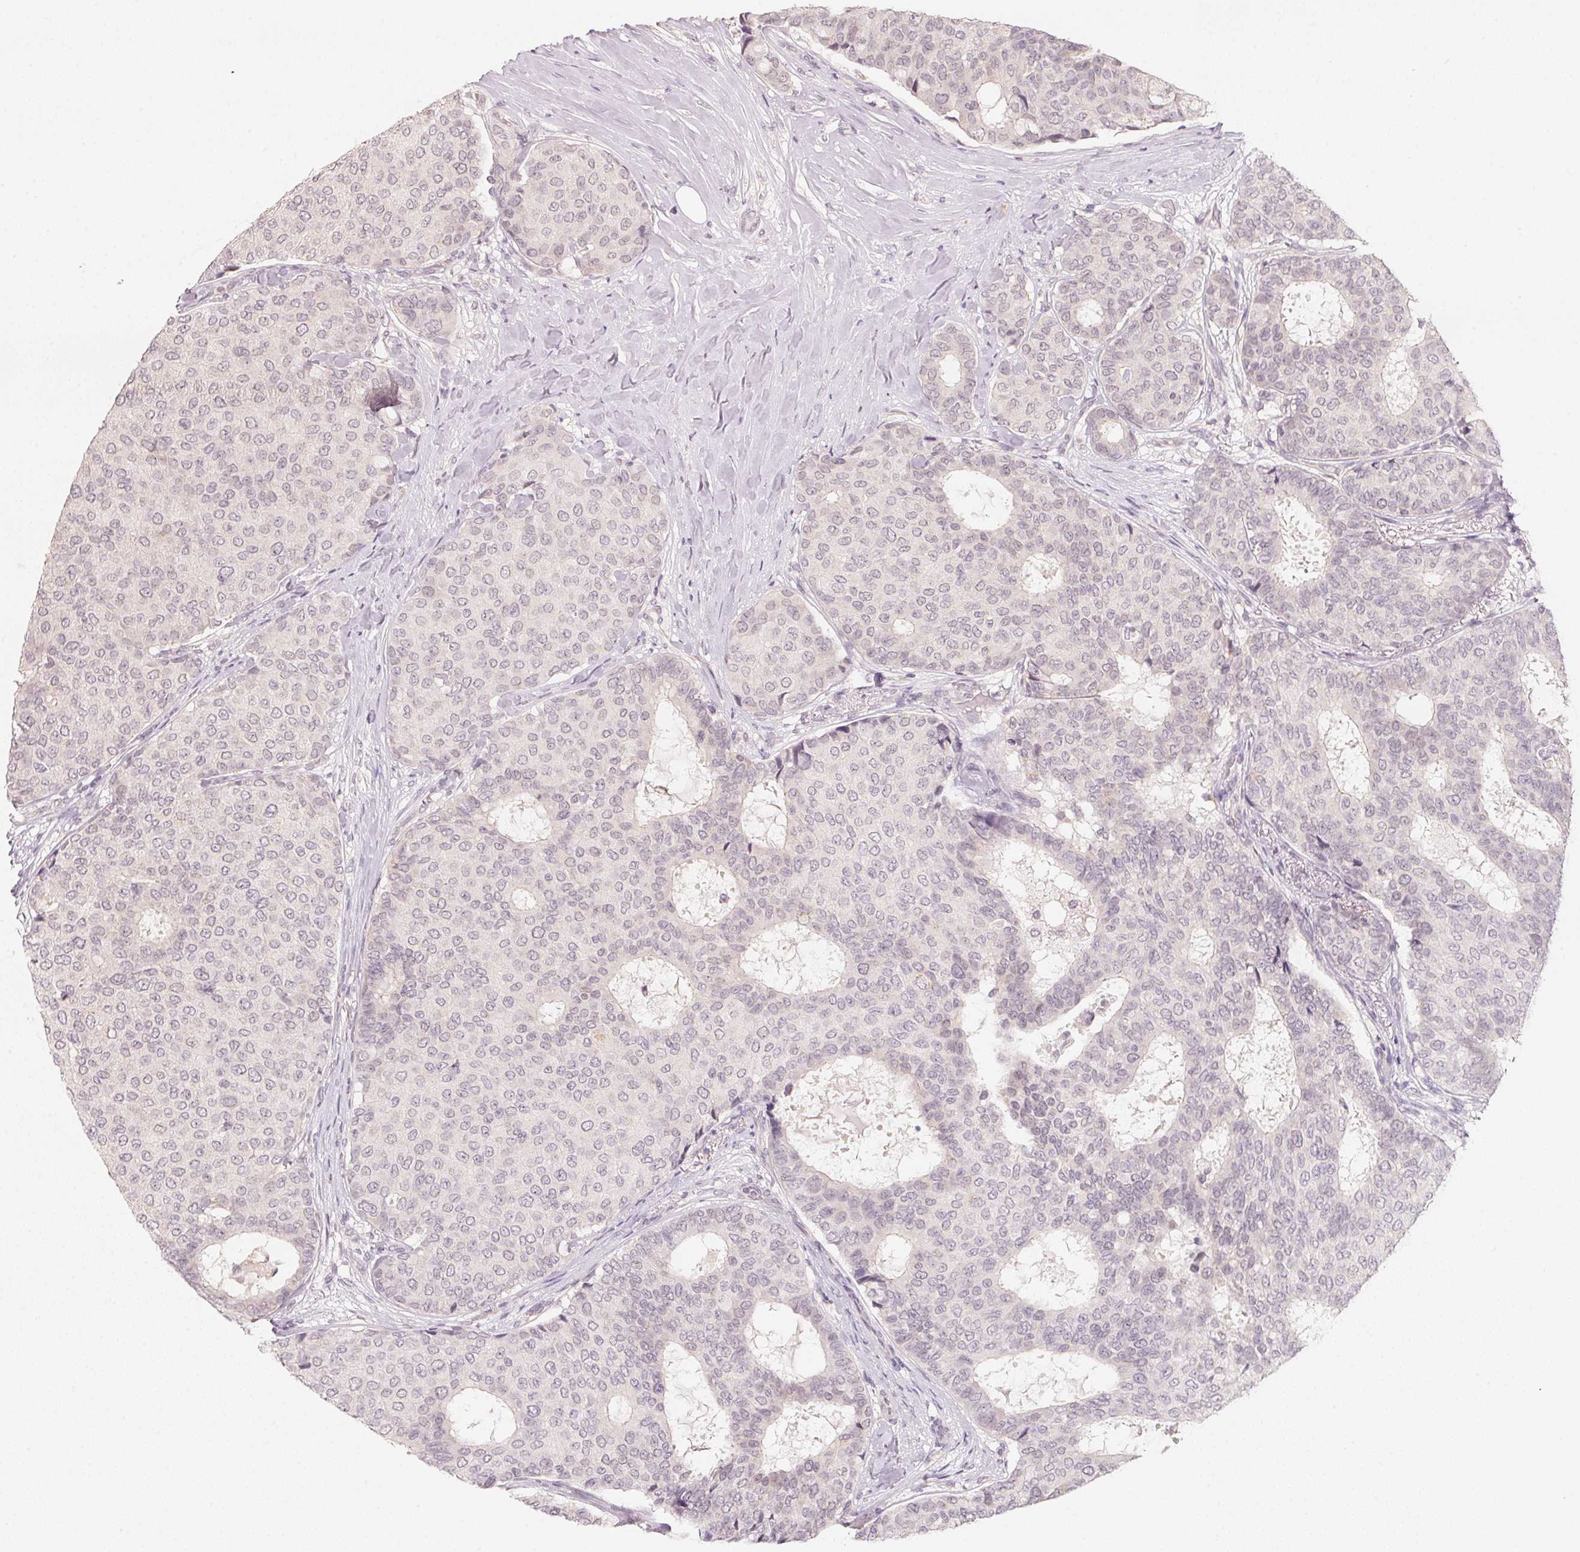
{"staining": {"intensity": "negative", "quantity": "none", "location": "none"}, "tissue": "breast cancer", "cell_type": "Tumor cells", "image_type": "cancer", "snomed": [{"axis": "morphology", "description": "Duct carcinoma"}, {"axis": "topography", "description": "Breast"}], "caption": "Breast cancer was stained to show a protein in brown. There is no significant expression in tumor cells.", "gene": "ANKRD31", "patient": {"sex": "female", "age": 75}}